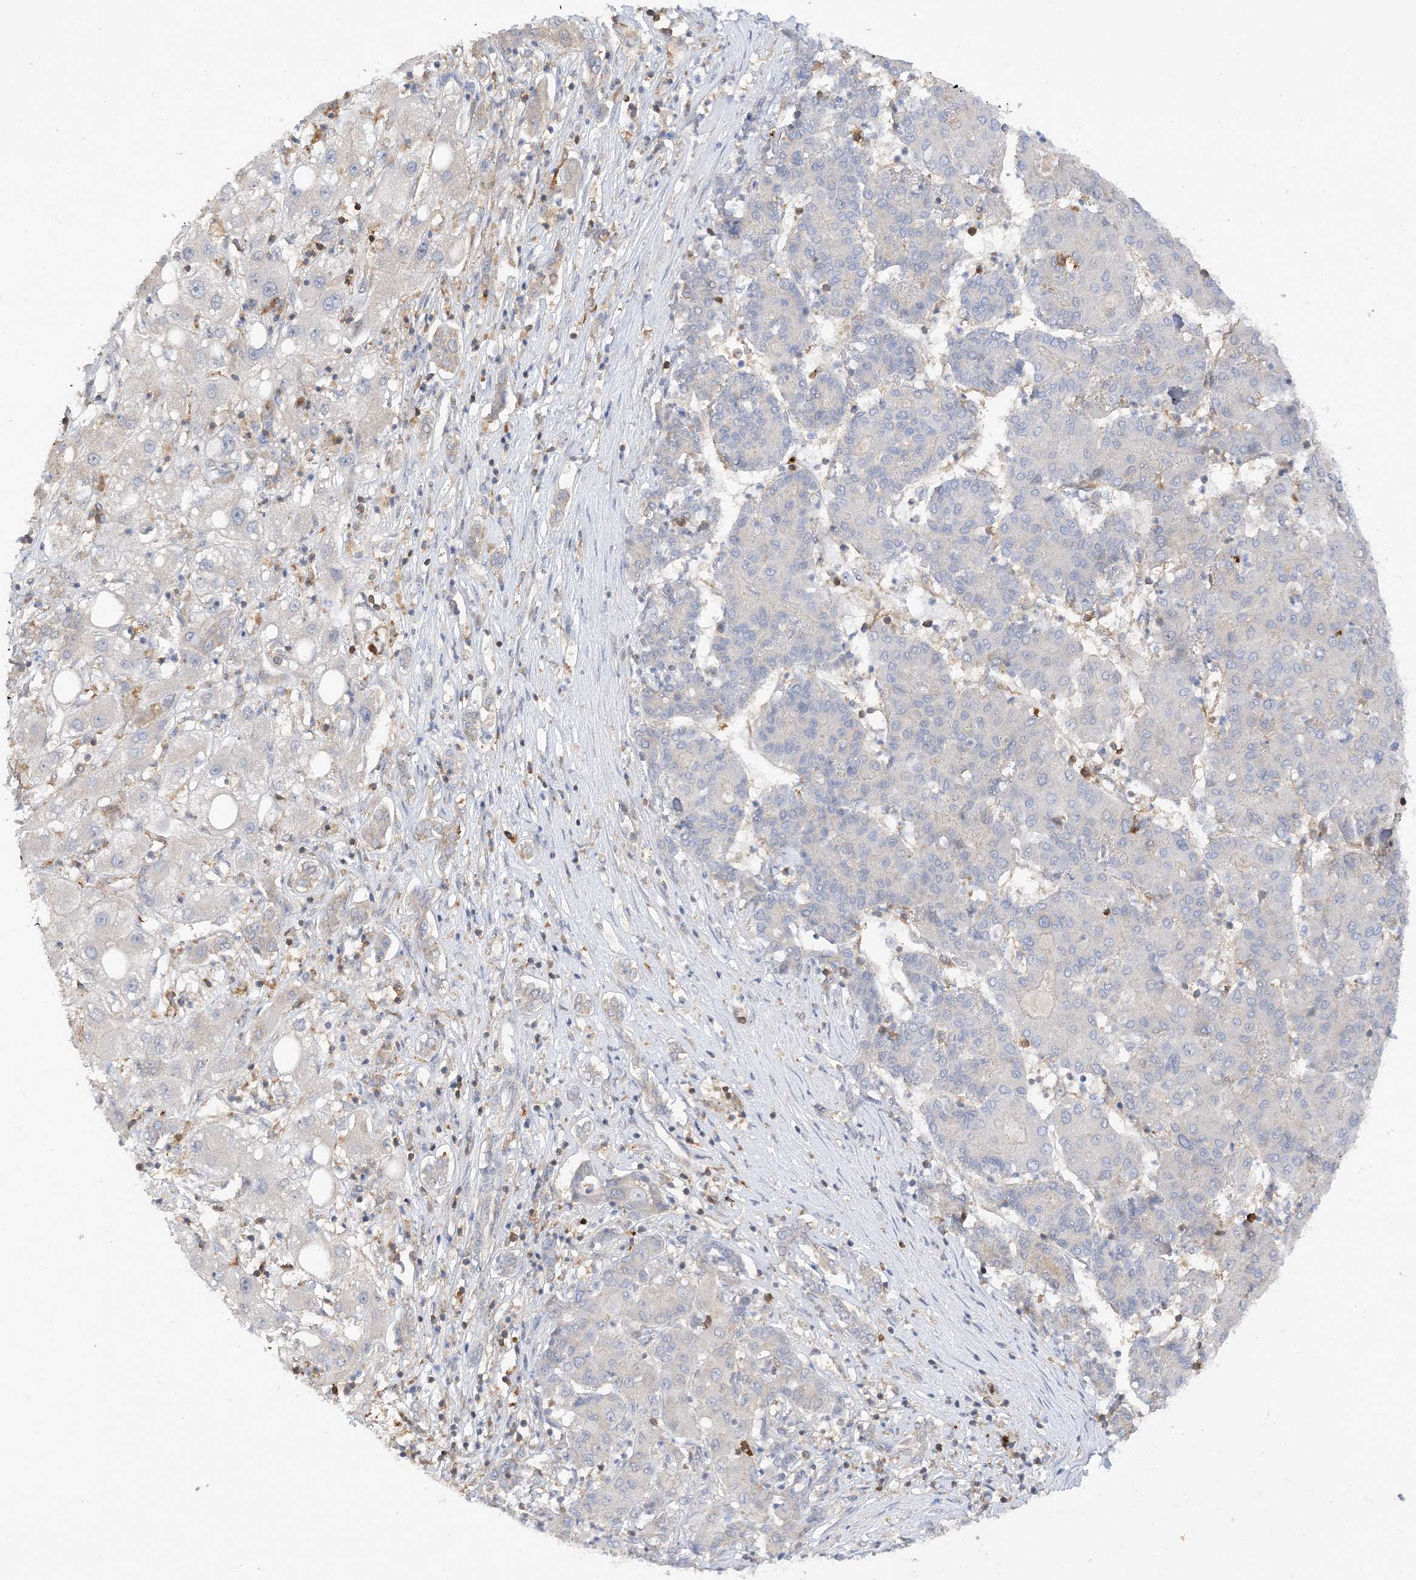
{"staining": {"intensity": "negative", "quantity": "none", "location": "none"}, "tissue": "liver cancer", "cell_type": "Tumor cells", "image_type": "cancer", "snomed": [{"axis": "morphology", "description": "Carcinoma, Hepatocellular, NOS"}, {"axis": "topography", "description": "Liver"}], "caption": "Liver cancer (hepatocellular carcinoma) was stained to show a protein in brown. There is no significant staining in tumor cells.", "gene": "PHACTR2", "patient": {"sex": "male", "age": 65}}